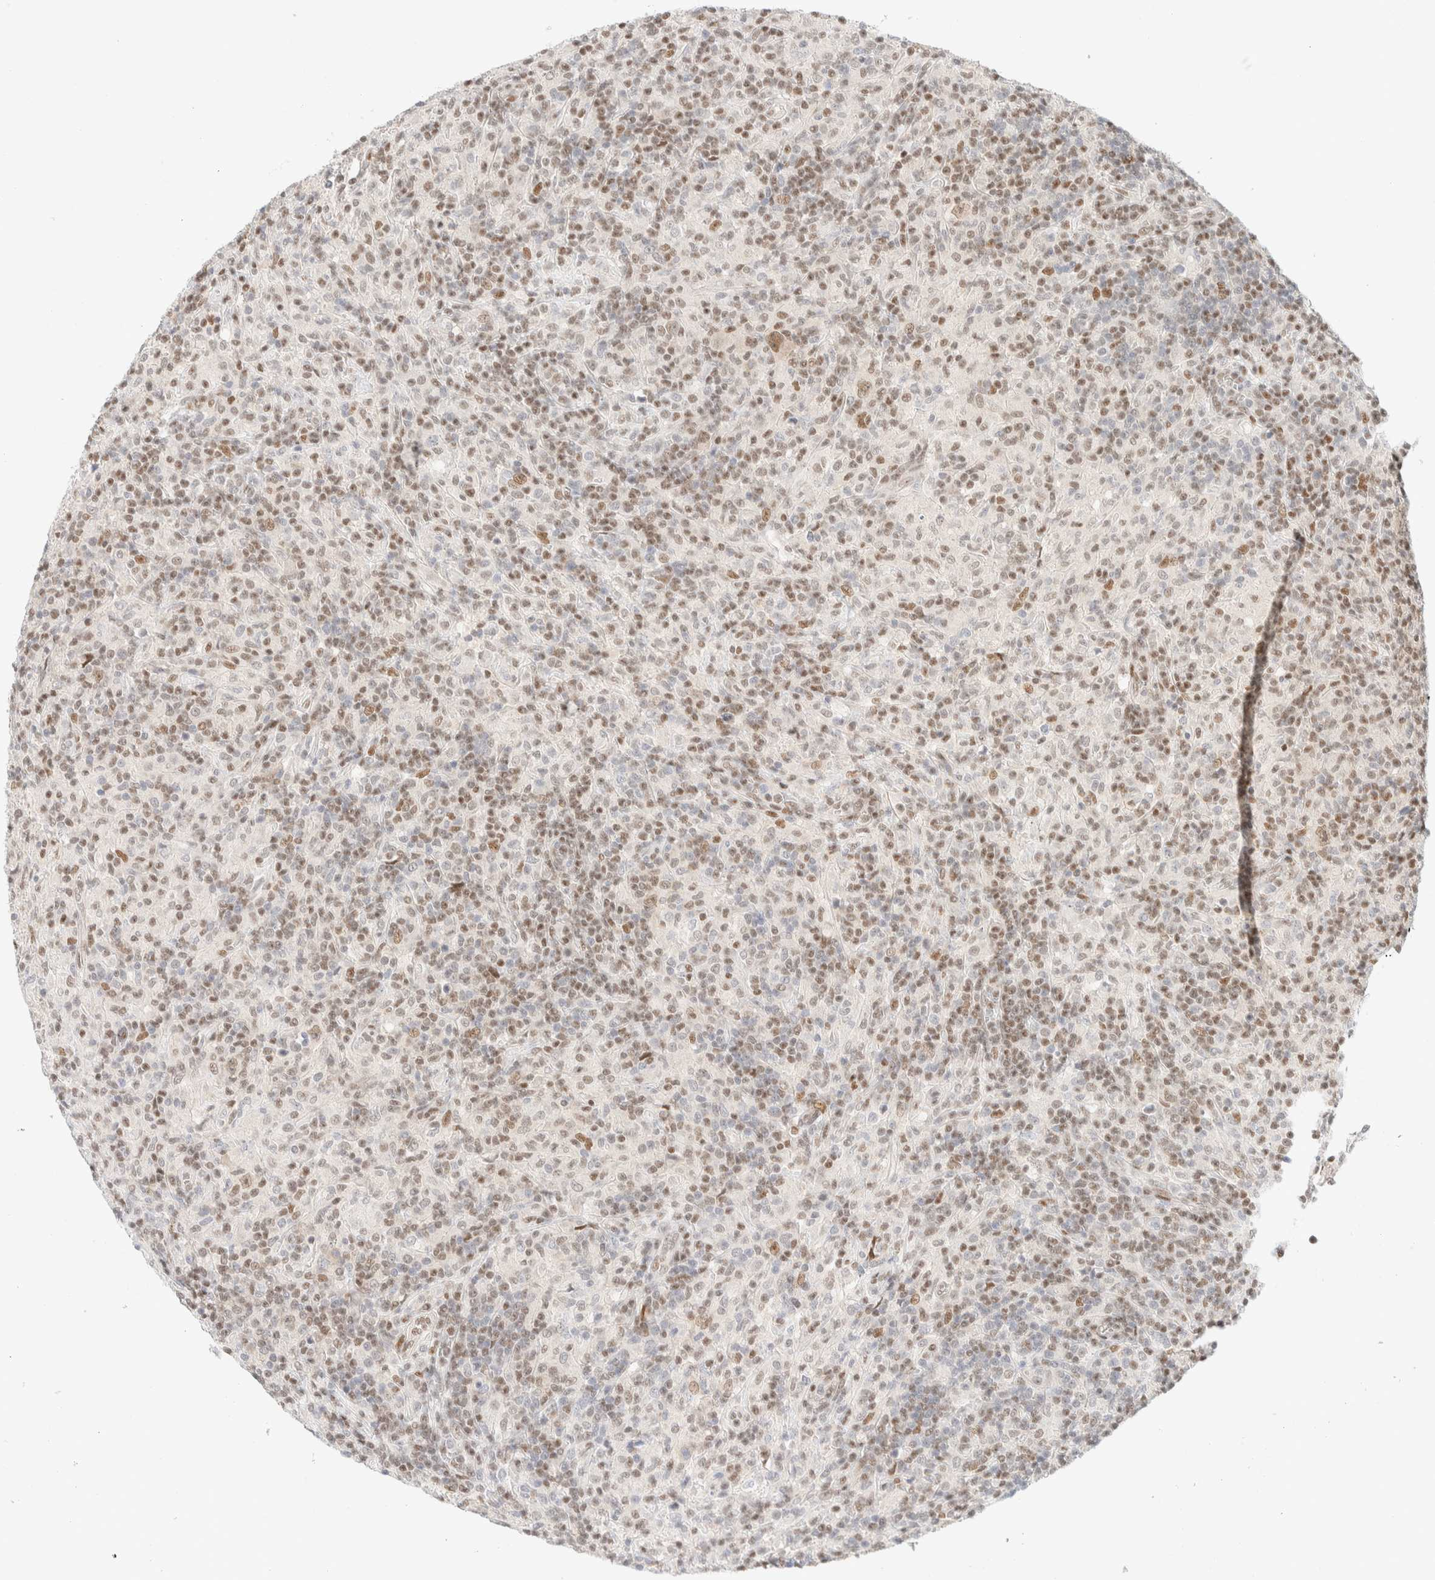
{"staining": {"intensity": "moderate", "quantity": "<25%", "location": "nuclear"}, "tissue": "lymphoma", "cell_type": "Tumor cells", "image_type": "cancer", "snomed": [{"axis": "morphology", "description": "Hodgkin's disease, NOS"}, {"axis": "topography", "description": "Lymph node"}], "caption": "The image shows a brown stain indicating the presence of a protein in the nuclear of tumor cells in Hodgkin's disease. Ihc stains the protein in brown and the nuclei are stained blue.", "gene": "PYGO2", "patient": {"sex": "male", "age": 70}}